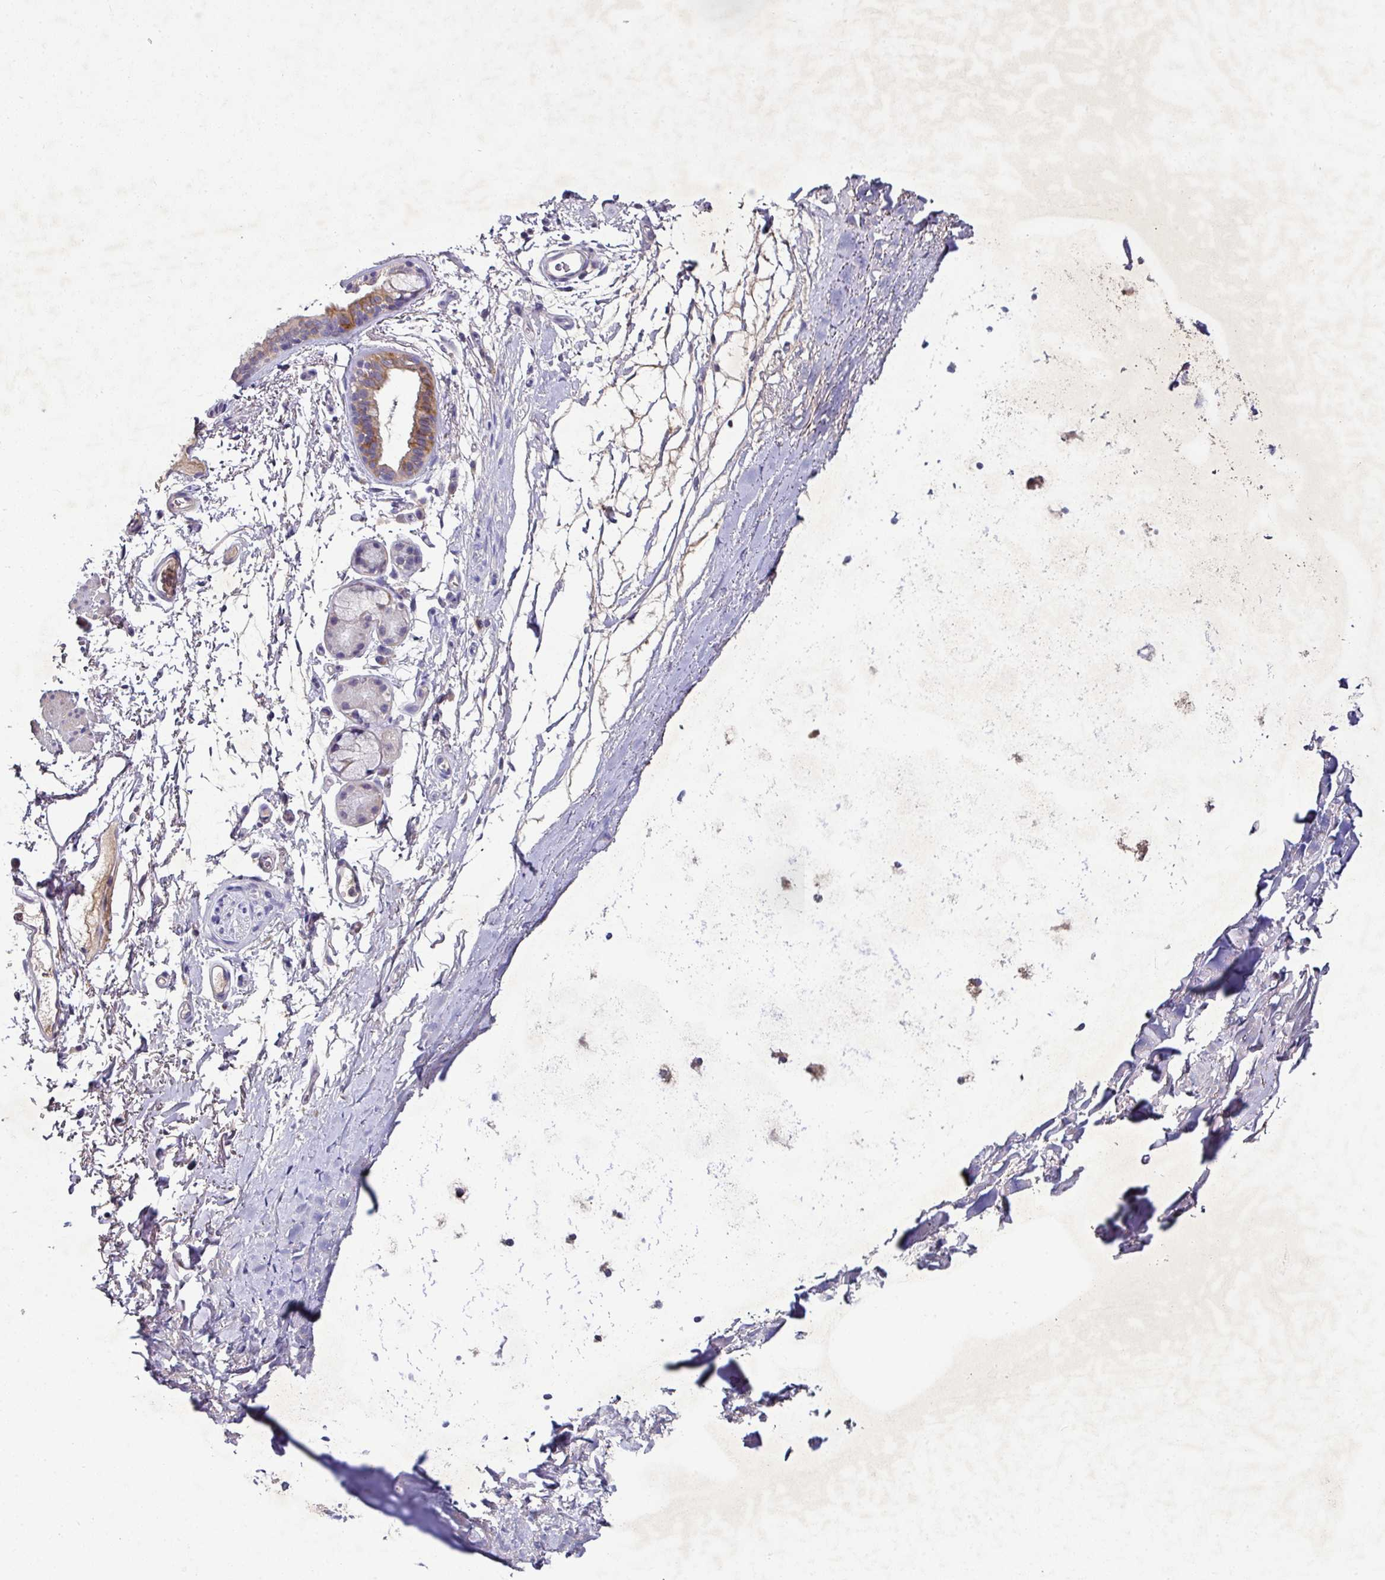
{"staining": {"intensity": "weak", "quantity": "<25%", "location": "cytoplasmic/membranous"}, "tissue": "adipose tissue", "cell_type": "Adipocytes", "image_type": "normal", "snomed": [{"axis": "morphology", "description": "Normal tissue, NOS"}, {"axis": "topography", "description": "Cartilage tissue"}, {"axis": "topography", "description": "Bronchus"}], "caption": "Immunohistochemistry image of unremarkable adipose tissue: human adipose tissue stained with DAB demonstrates no significant protein positivity in adipocytes.", "gene": "AEBP2", "patient": {"sex": "female", "age": 72}}